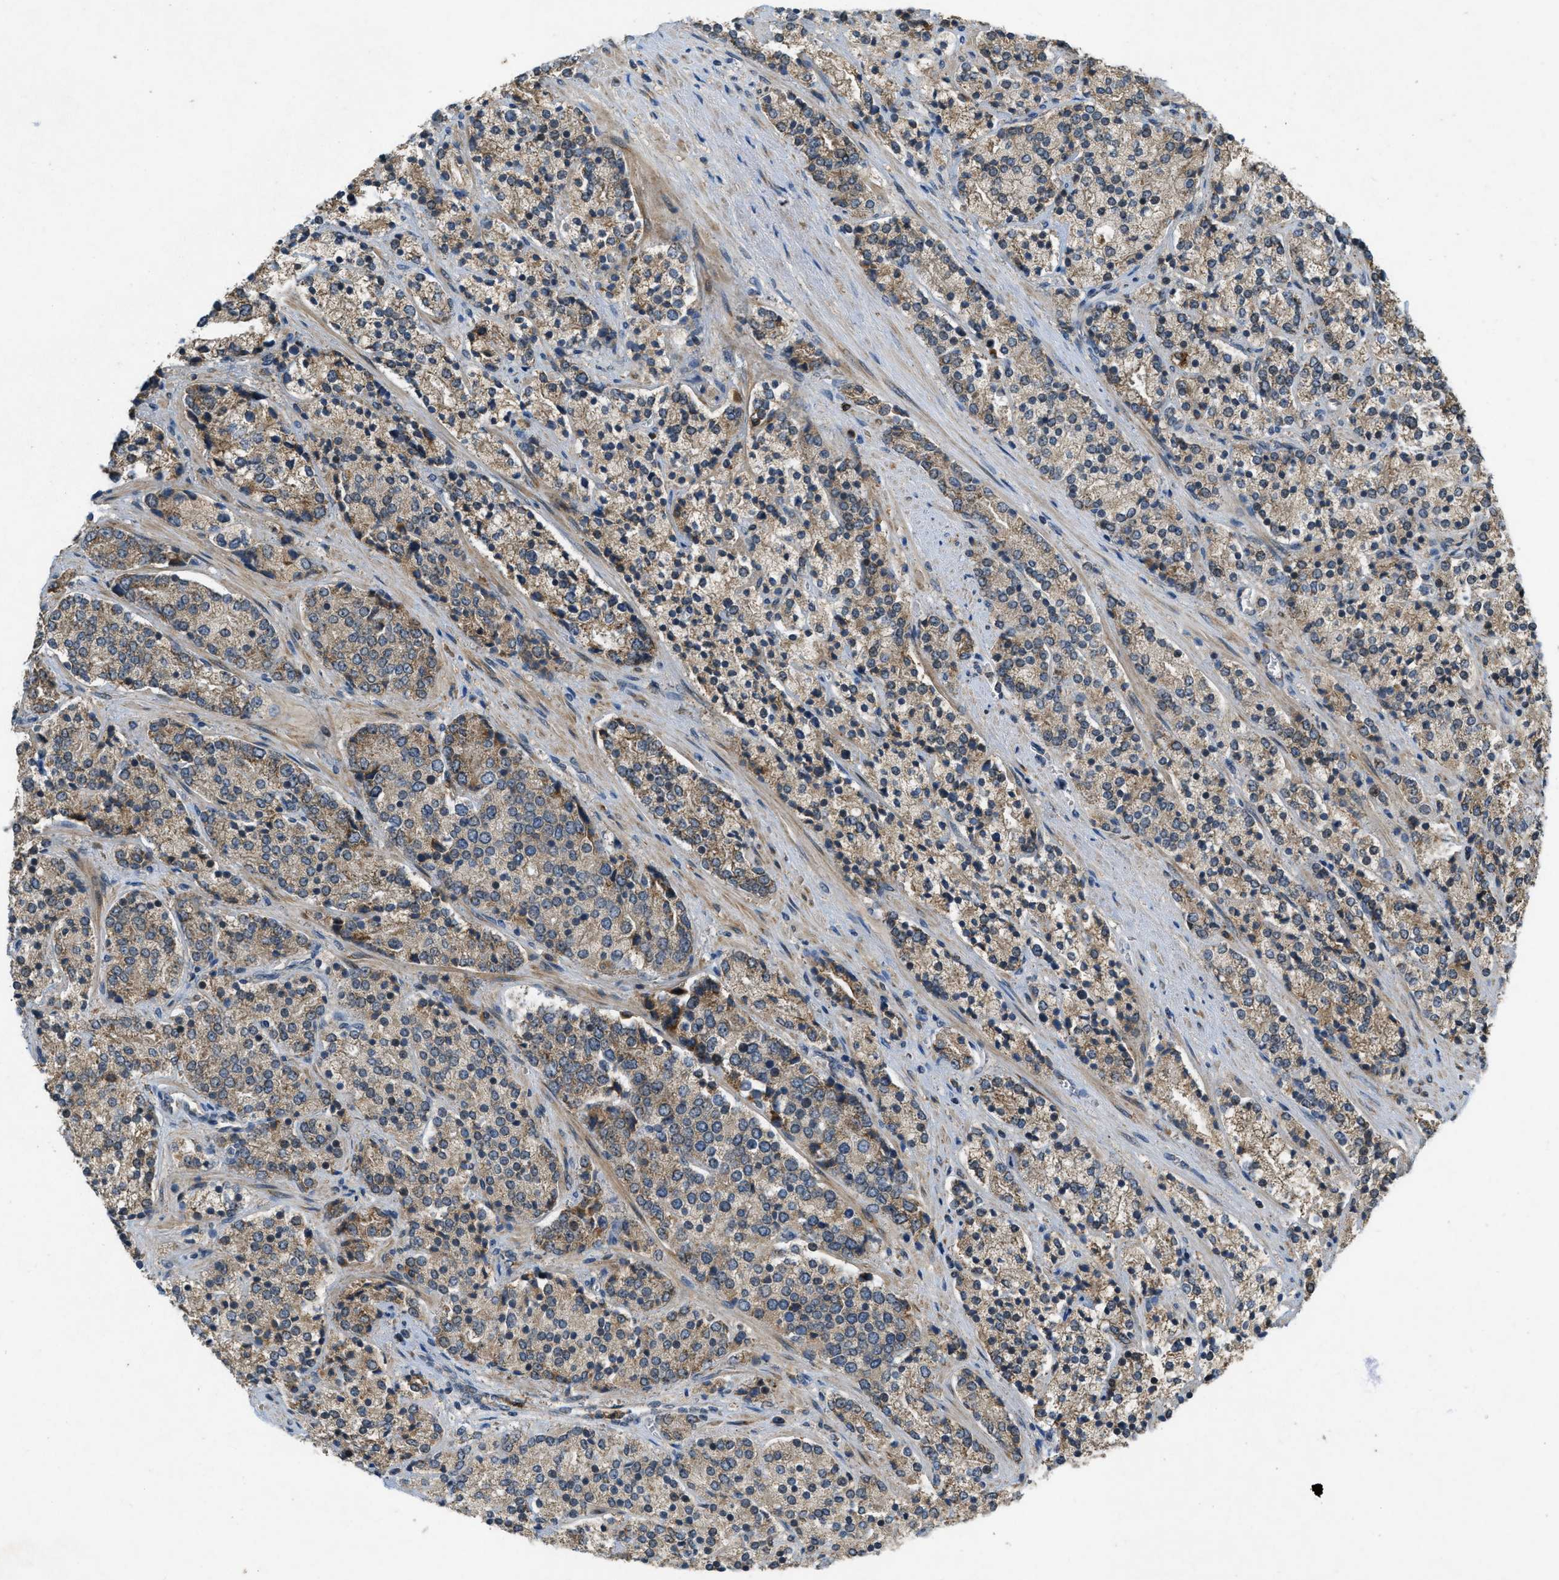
{"staining": {"intensity": "moderate", "quantity": ">75%", "location": "cytoplasmic/membranous"}, "tissue": "prostate cancer", "cell_type": "Tumor cells", "image_type": "cancer", "snomed": [{"axis": "morphology", "description": "Adenocarcinoma, High grade"}, {"axis": "topography", "description": "Prostate"}], "caption": "Protein analysis of prostate high-grade adenocarcinoma tissue displays moderate cytoplasmic/membranous positivity in approximately >75% of tumor cells. The protein of interest is stained brown, and the nuclei are stained in blue (DAB (3,3'-diaminobenzidine) IHC with brightfield microscopy, high magnification).", "gene": "PPP1R15A", "patient": {"sex": "male", "age": 71}}